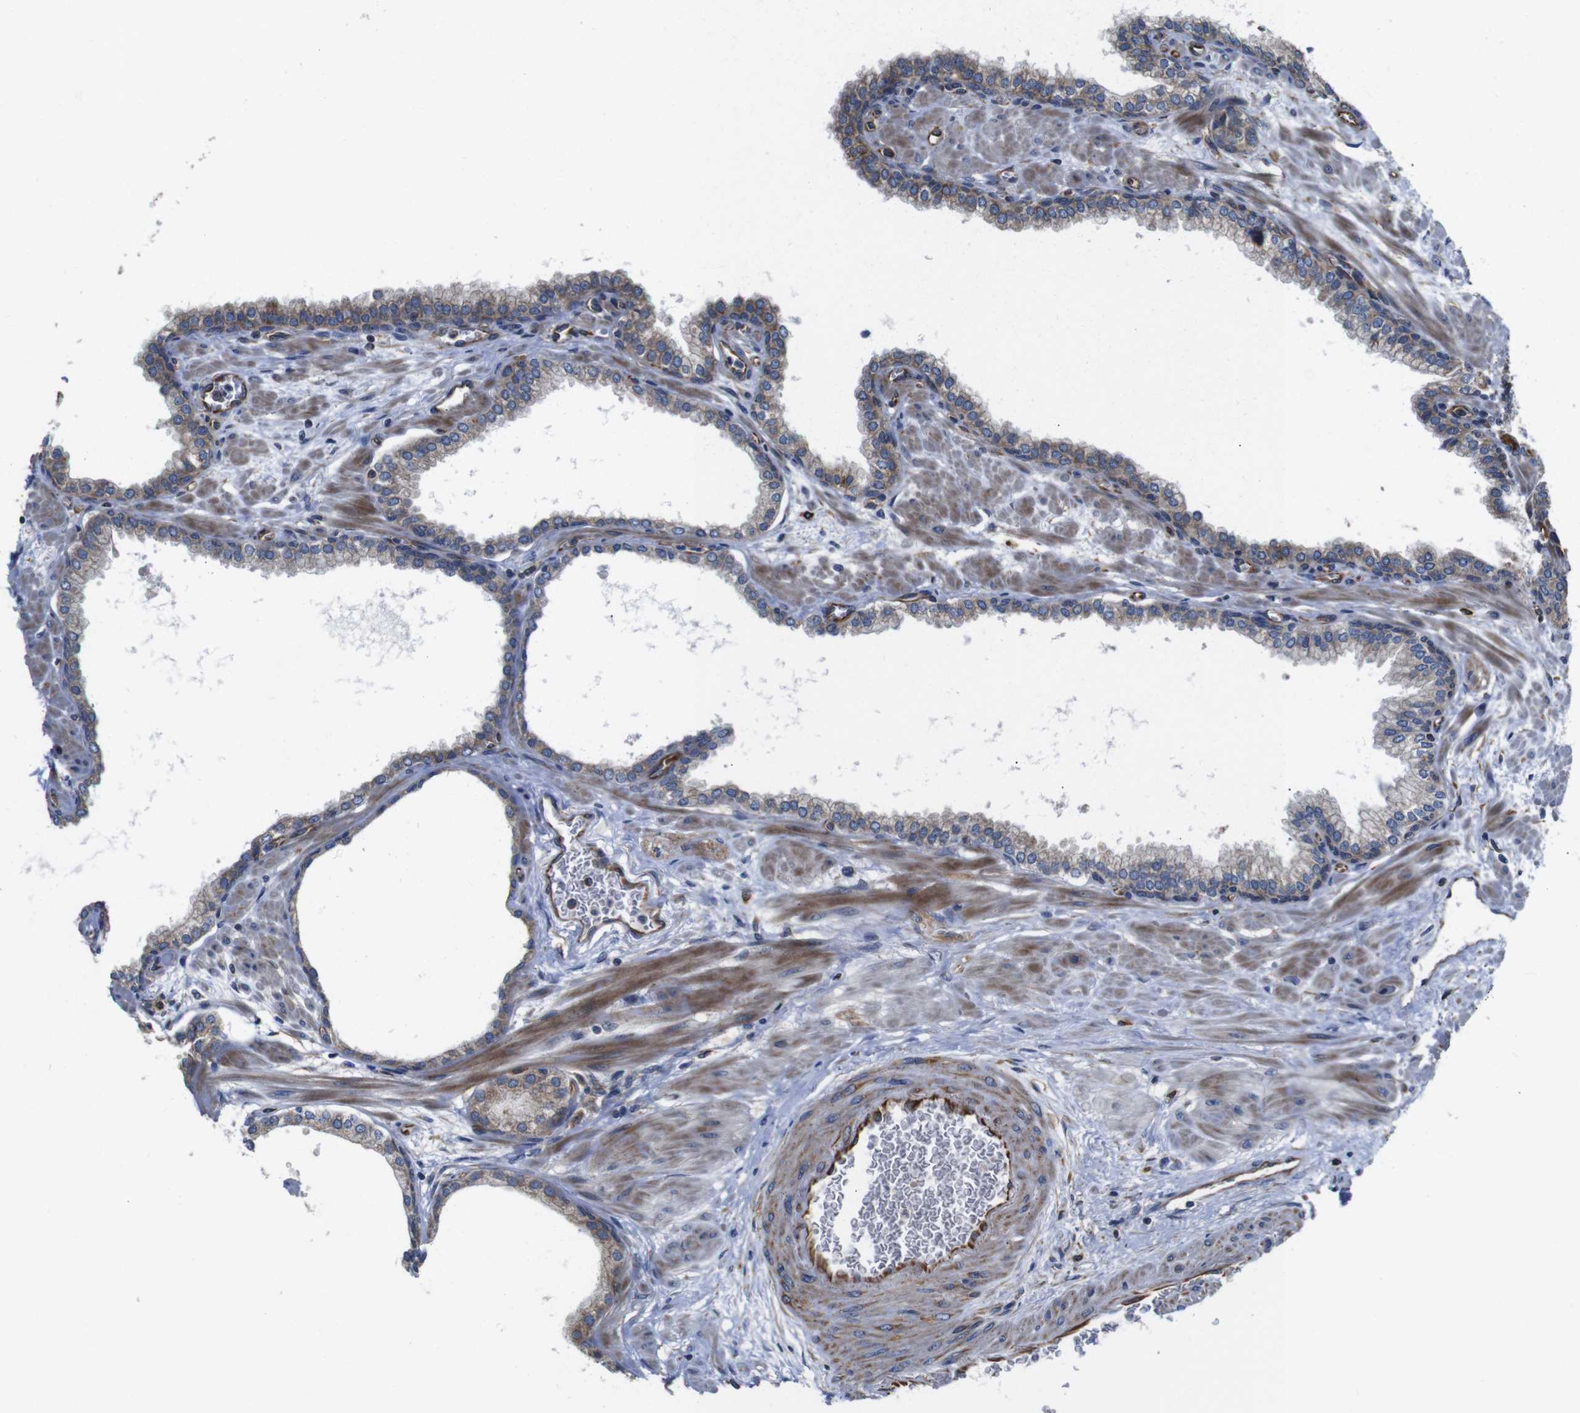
{"staining": {"intensity": "moderate", "quantity": "25%-75%", "location": "cytoplasmic/membranous"}, "tissue": "prostate", "cell_type": "Glandular cells", "image_type": "normal", "snomed": [{"axis": "morphology", "description": "Normal tissue, NOS"}, {"axis": "morphology", "description": "Urothelial carcinoma, Low grade"}, {"axis": "topography", "description": "Urinary bladder"}, {"axis": "topography", "description": "Prostate"}], "caption": "Moderate cytoplasmic/membranous staining is present in about 25%-75% of glandular cells in benign prostate.", "gene": "POMK", "patient": {"sex": "male", "age": 60}}